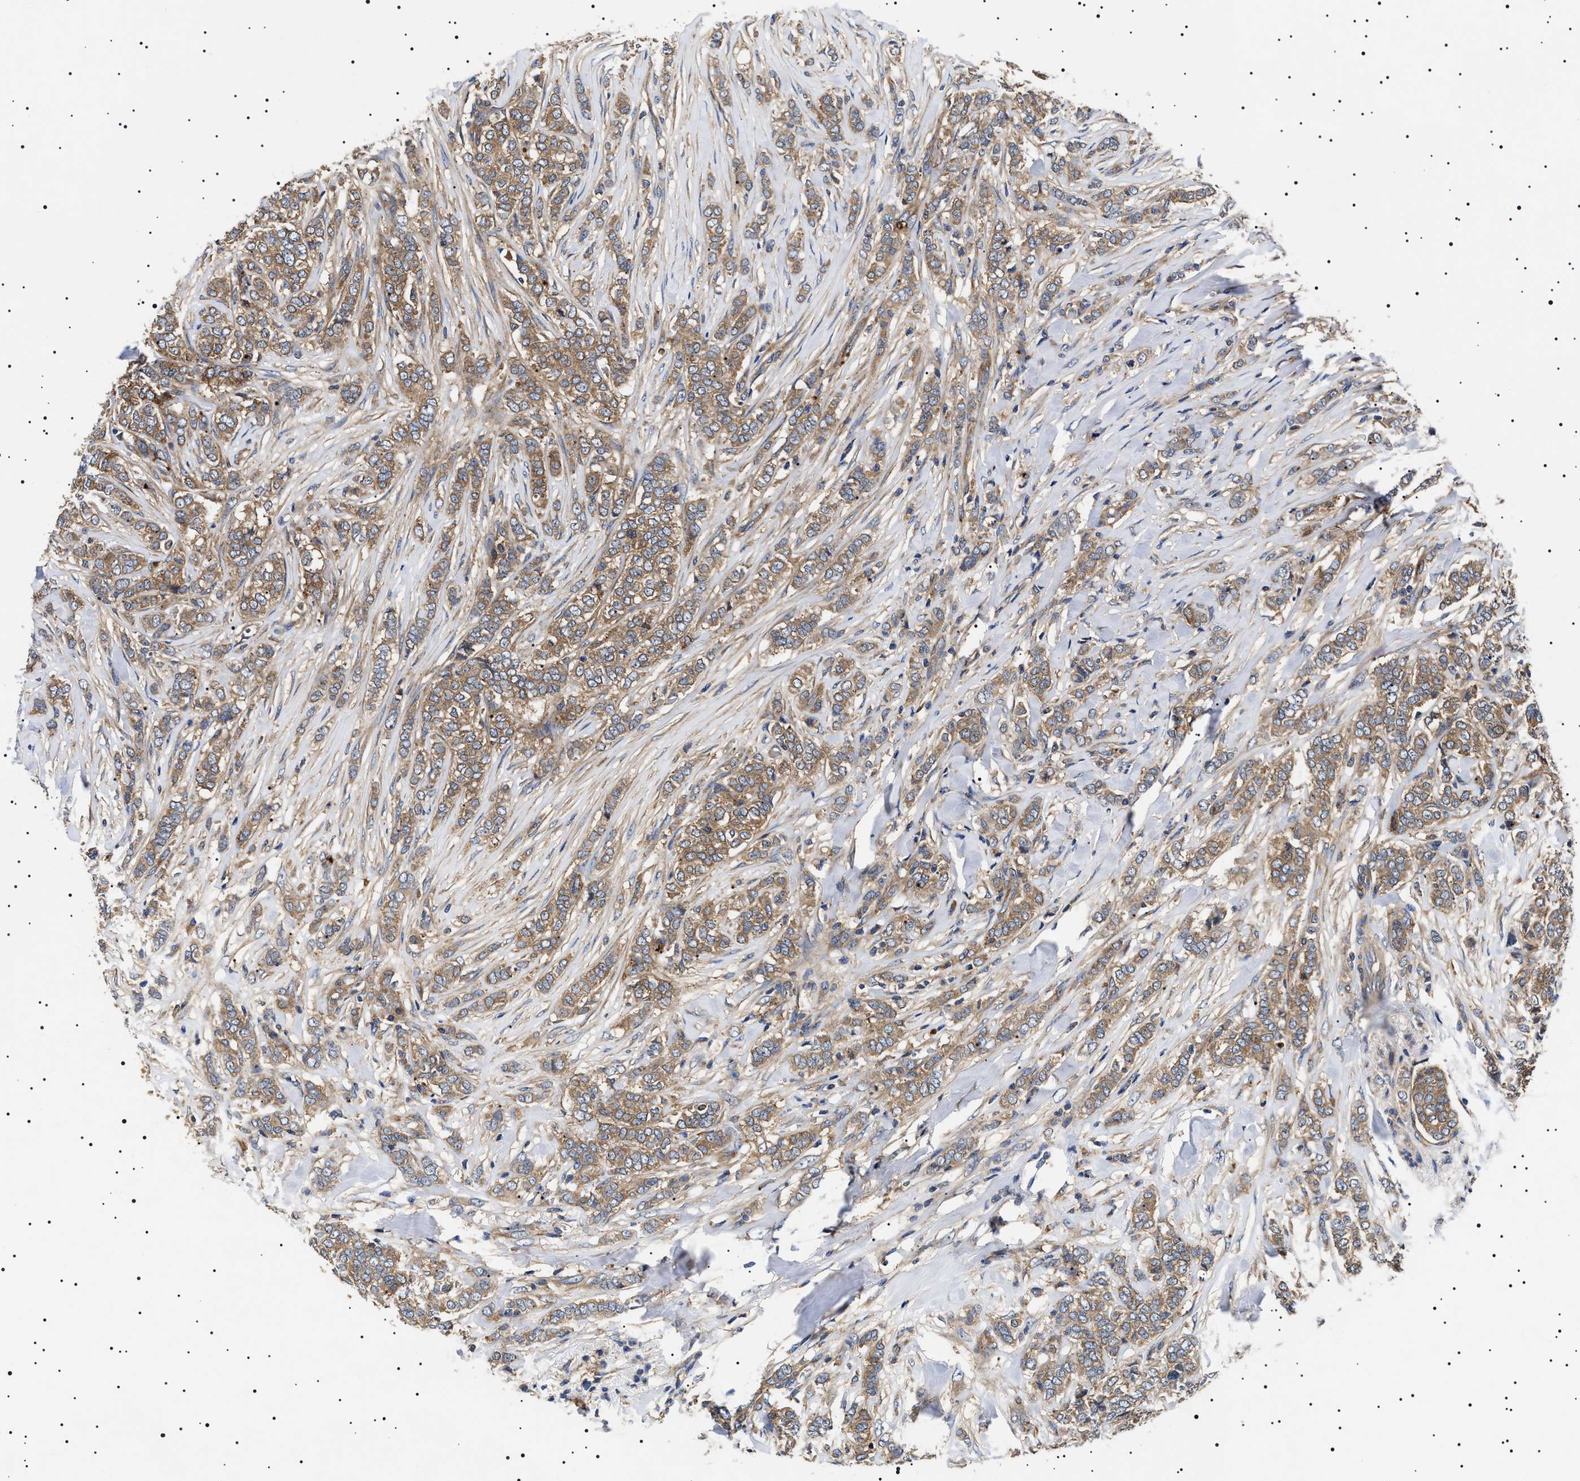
{"staining": {"intensity": "moderate", "quantity": ">75%", "location": "cytoplasmic/membranous"}, "tissue": "breast cancer", "cell_type": "Tumor cells", "image_type": "cancer", "snomed": [{"axis": "morphology", "description": "Lobular carcinoma"}, {"axis": "topography", "description": "Skin"}, {"axis": "topography", "description": "Breast"}], "caption": "There is medium levels of moderate cytoplasmic/membranous expression in tumor cells of breast lobular carcinoma, as demonstrated by immunohistochemical staining (brown color).", "gene": "TPP2", "patient": {"sex": "female", "age": 46}}